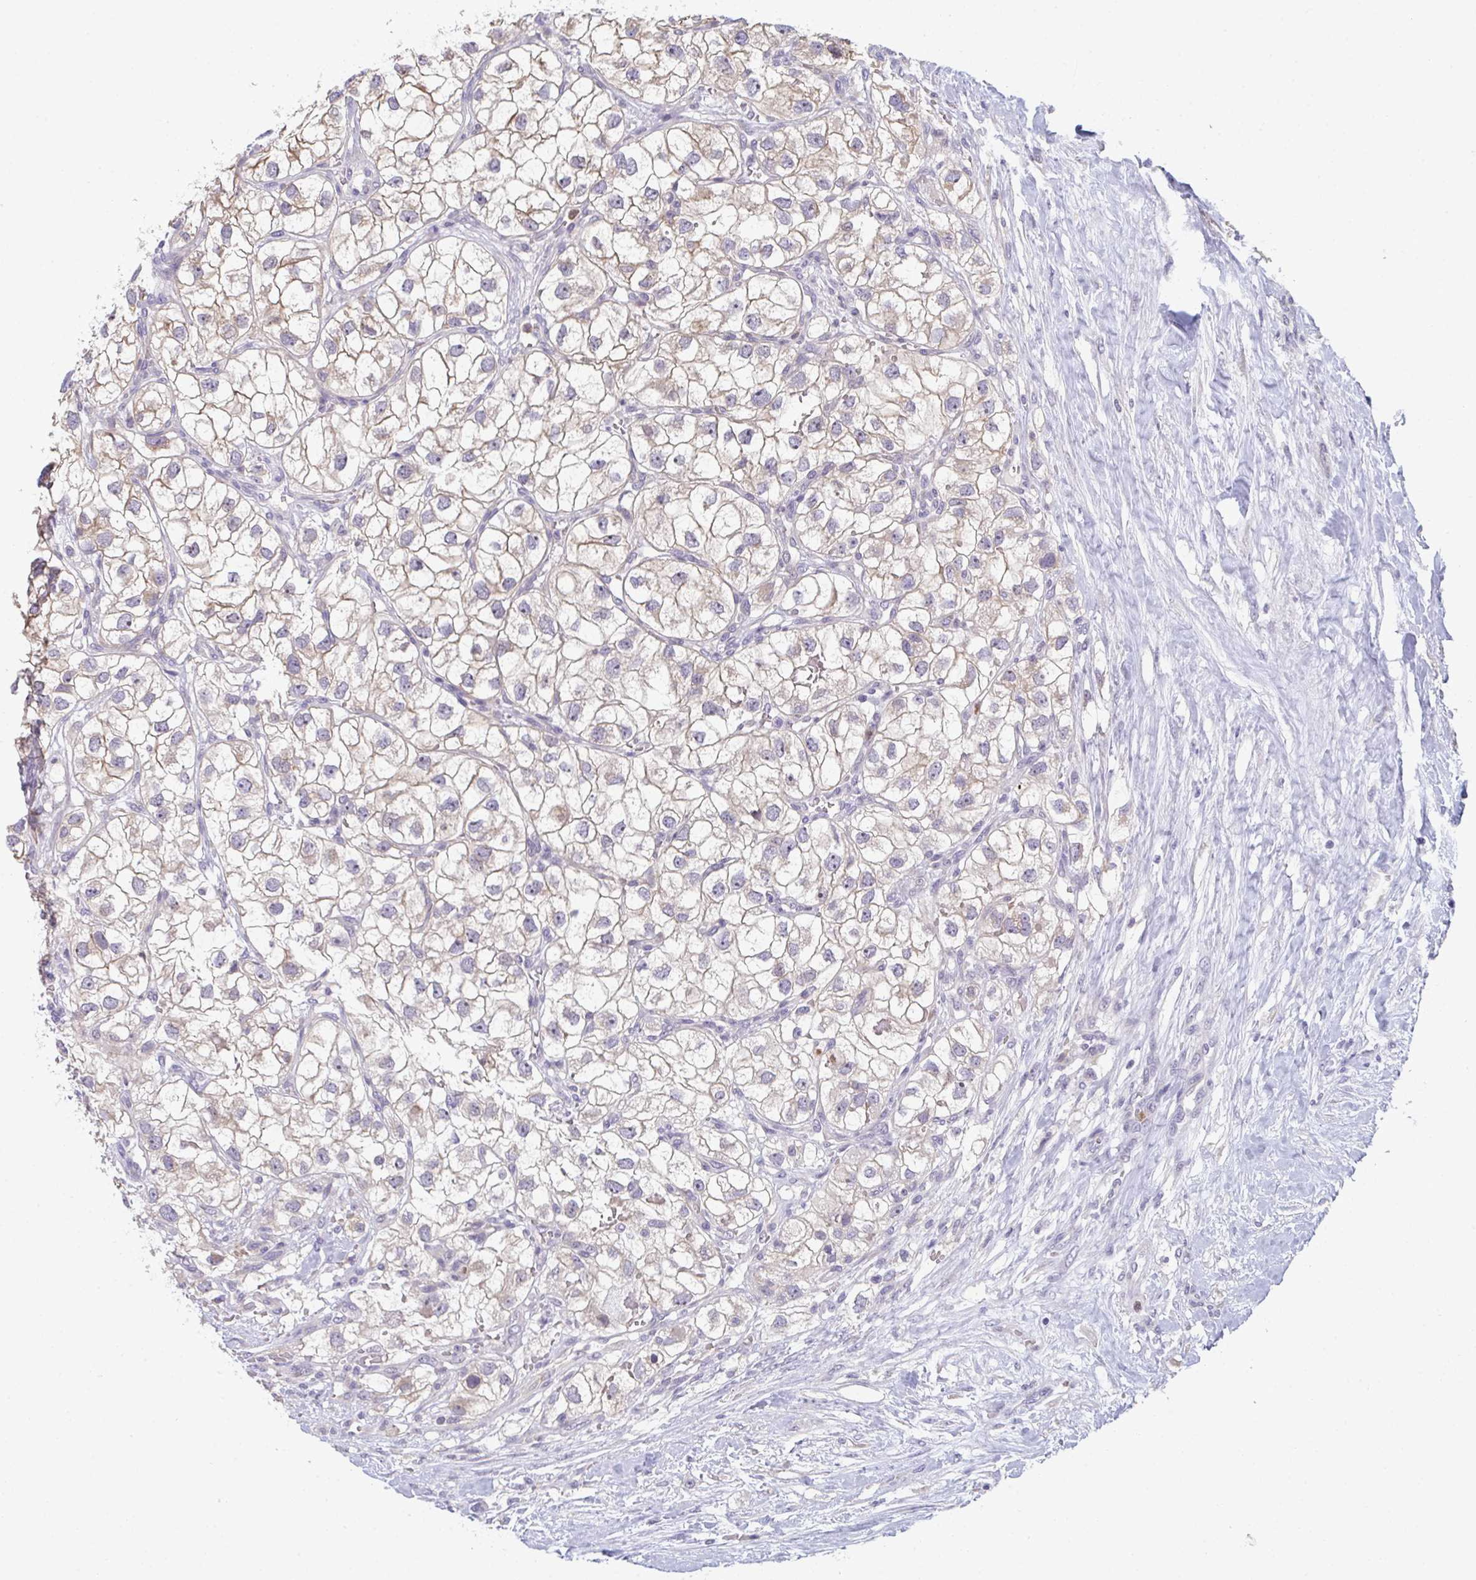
{"staining": {"intensity": "moderate", "quantity": "25%-75%", "location": "cytoplasmic/membranous"}, "tissue": "renal cancer", "cell_type": "Tumor cells", "image_type": "cancer", "snomed": [{"axis": "morphology", "description": "Adenocarcinoma, NOS"}, {"axis": "topography", "description": "Kidney"}], "caption": "This is a micrograph of immunohistochemistry staining of adenocarcinoma (renal), which shows moderate staining in the cytoplasmic/membranous of tumor cells.", "gene": "RIOK1", "patient": {"sex": "male", "age": 59}}